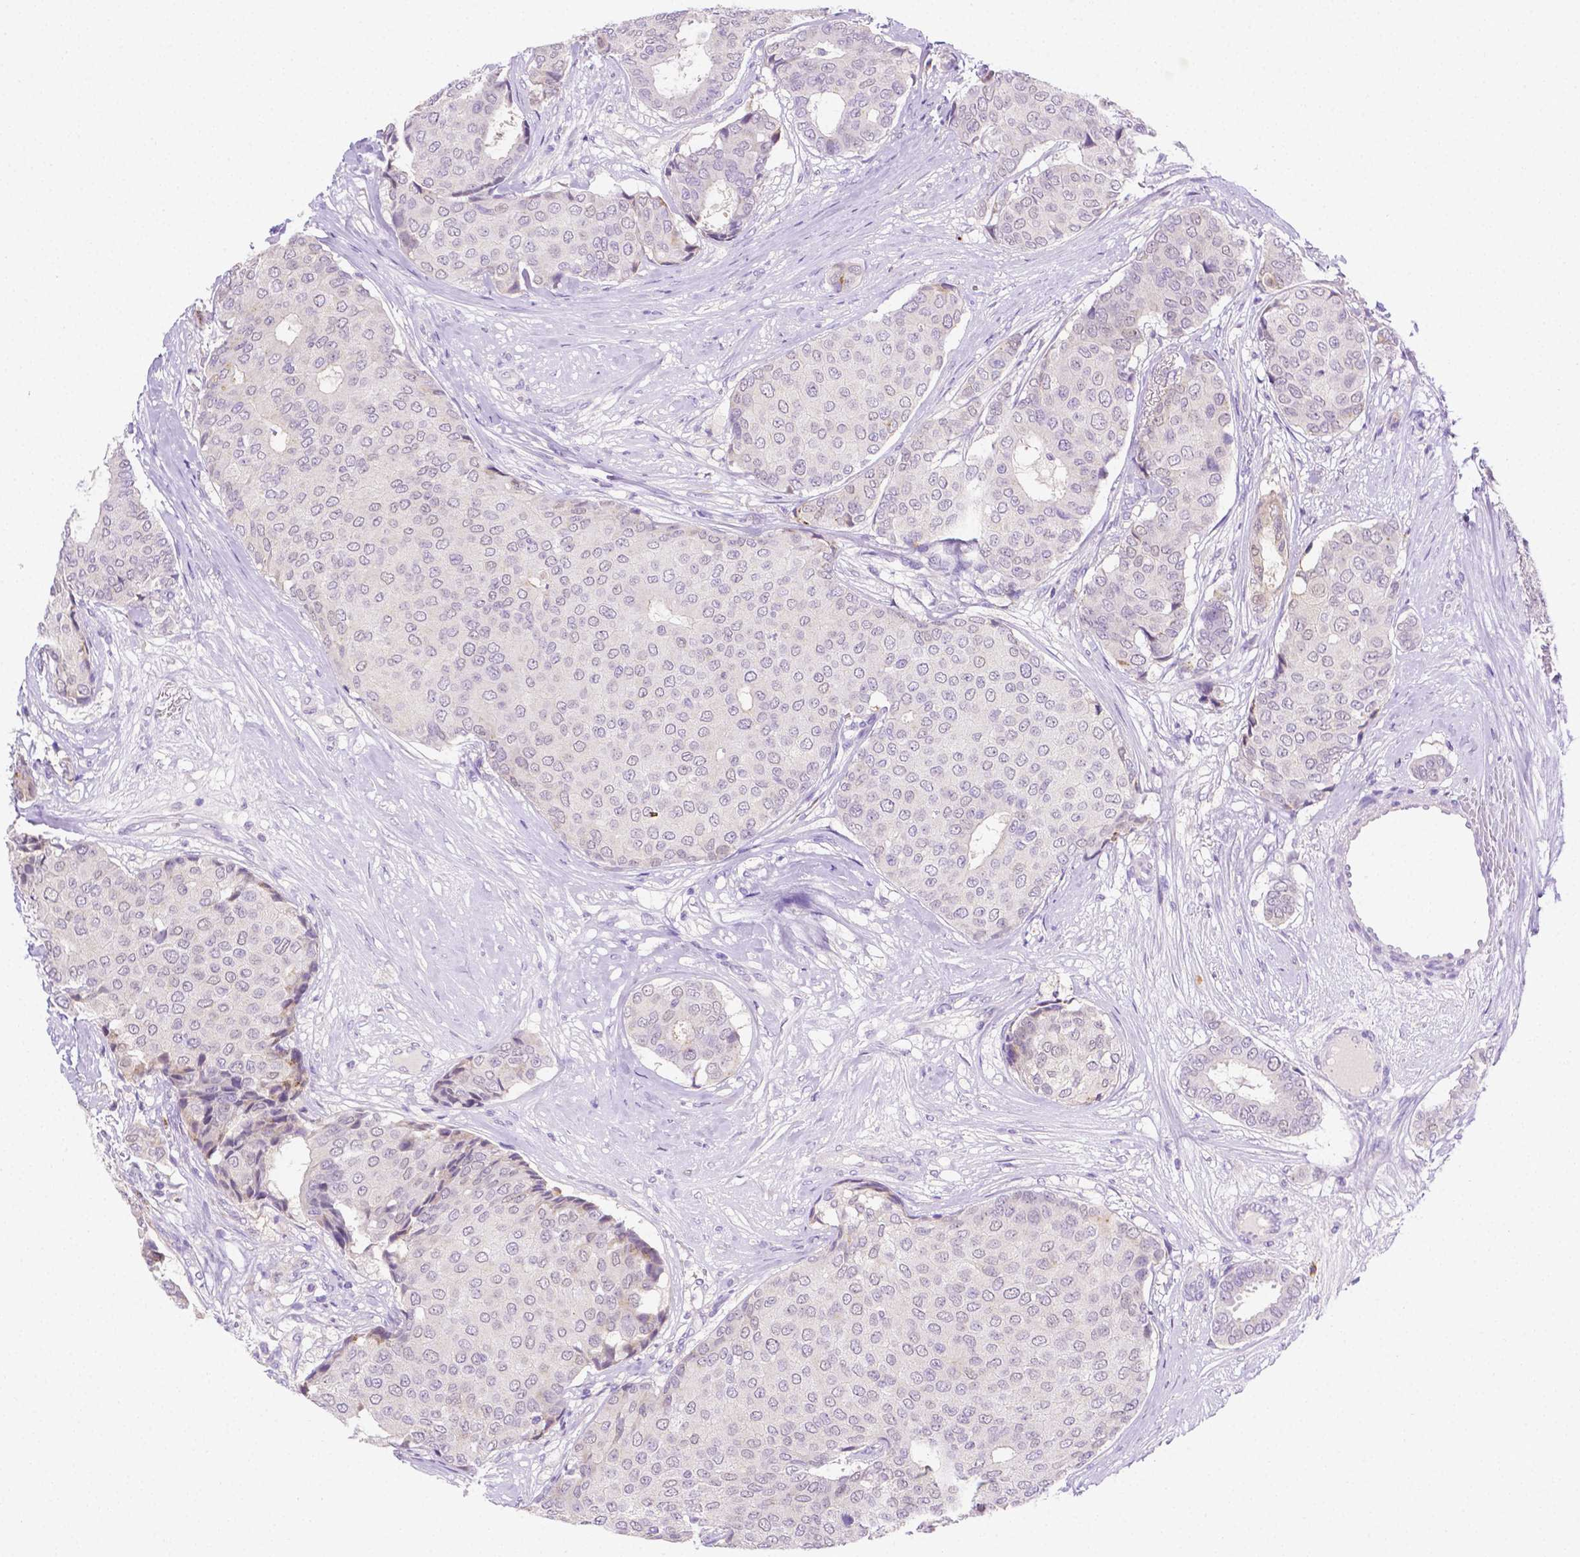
{"staining": {"intensity": "negative", "quantity": "none", "location": "none"}, "tissue": "breast cancer", "cell_type": "Tumor cells", "image_type": "cancer", "snomed": [{"axis": "morphology", "description": "Duct carcinoma"}, {"axis": "topography", "description": "Breast"}], "caption": "This is an immunohistochemistry micrograph of human infiltrating ductal carcinoma (breast). There is no positivity in tumor cells.", "gene": "NXPH2", "patient": {"sex": "female", "age": 75}}